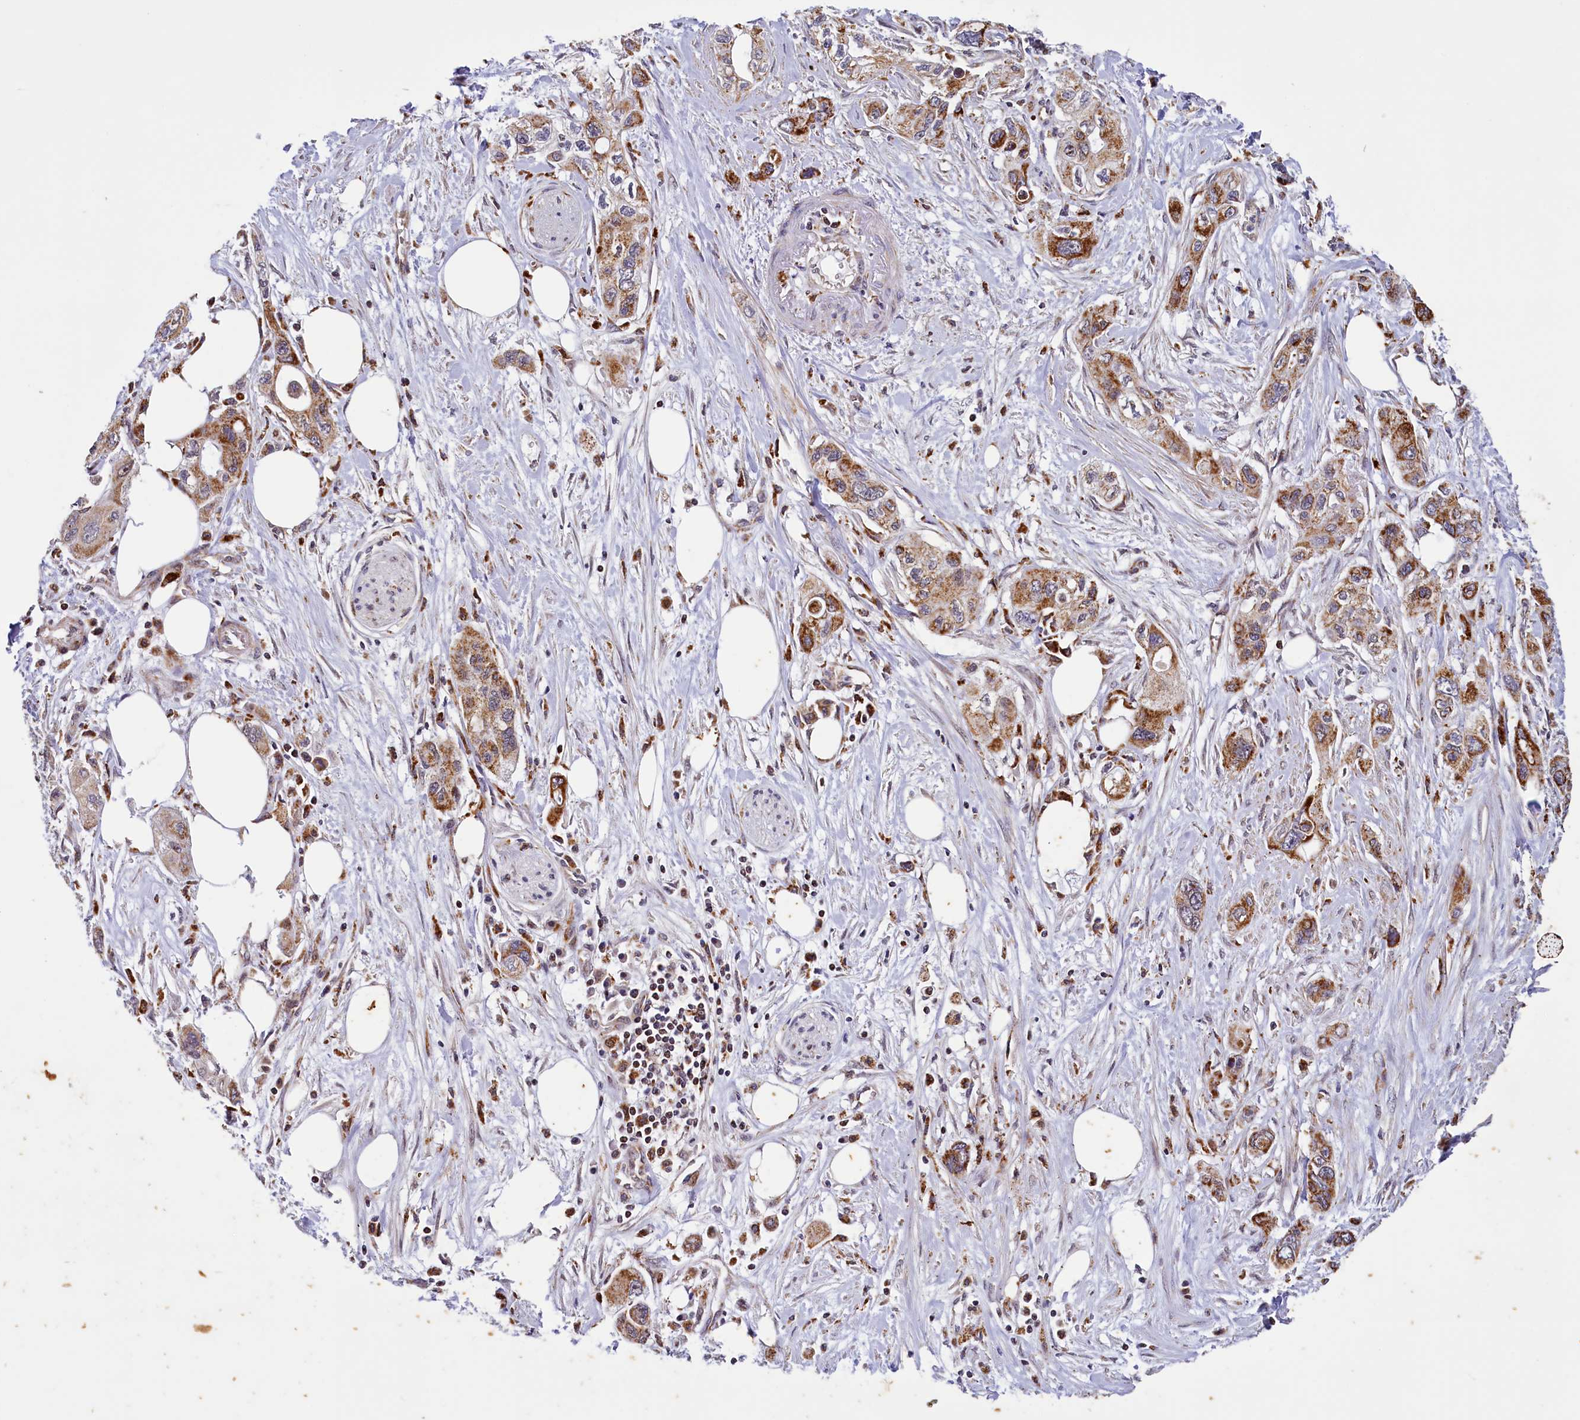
{"staining": {"intensity": "moderate", "quantity": ">75%", "location": "cytoplasmic/membranous"}, "tissue": "pancreatic cancer", "cell_type": "Tumor cells", "image_type": "cancer", "snomed": [{"axis": "morphology", "description": "Adenocarcinoma, NOS"}, {"axis": "topography", "description": "Pancreas"}], "caption": "The histopathology image shows staining of pancreatic cancer (adenocarcinoma), revealing moderate cytoplasmic/membranous protein positivity (brown color) within tumor cells.", "gene": "DYNC2H1", "patient": {"sex": "male", "age": 75}}